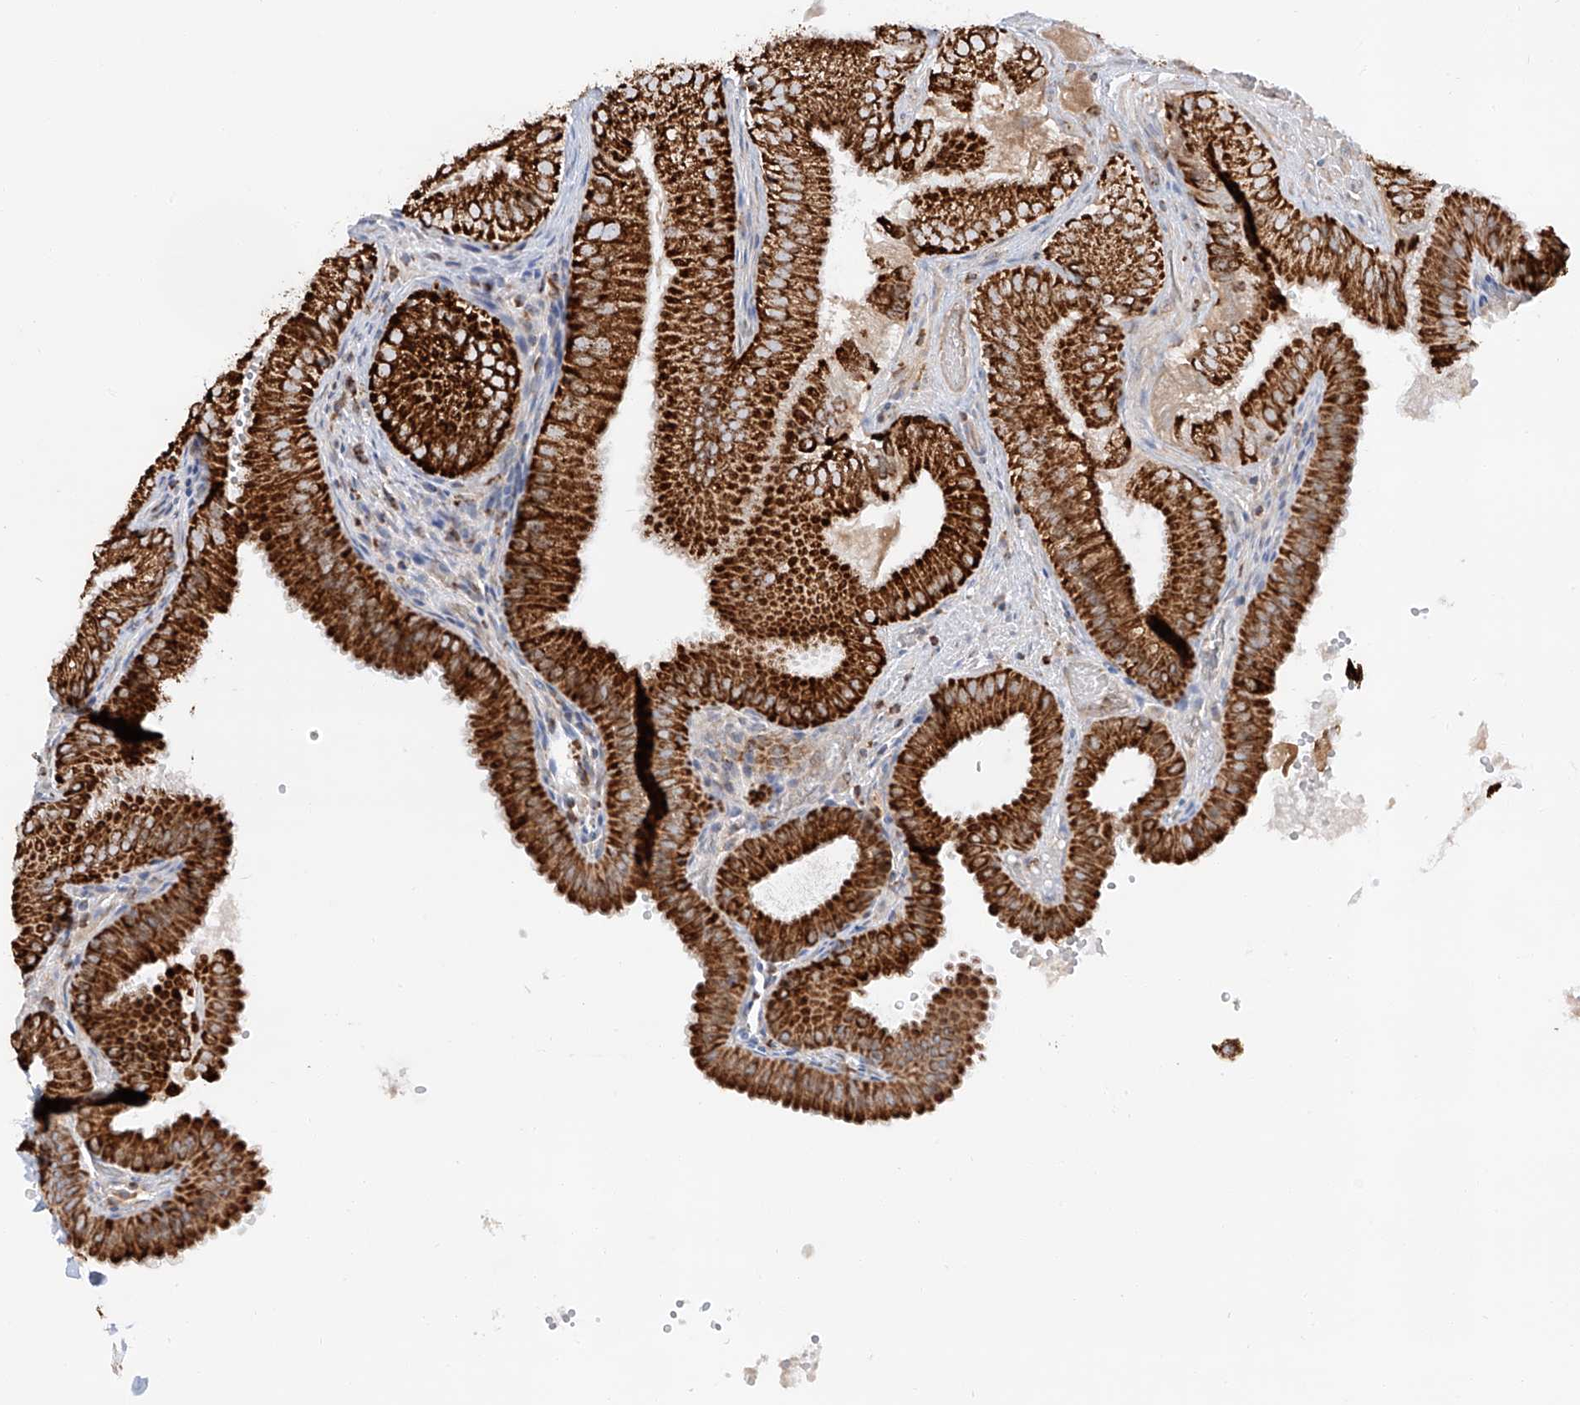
{"staining": {"intensity": "strong", "quantity": ">75%", "location": "cytoplasmic/membranous"}, "tissue": "gallbladder", "cell_type": "Glandular cells", "image_type": "normal", "snomed": [{"axis": "morphology", "description": "Normal tissue, NOS"}, {"axis": "topography", "description": "Gallbladder"}], "caption": "Gallbladder stained with DAB immunohistochemistry reveals high levels of strong cytoplasmic/membranous staining in approximately >75% of glandular cells.", "gene": "TTC27", "patient": {"sex": "female", "age": 30}}